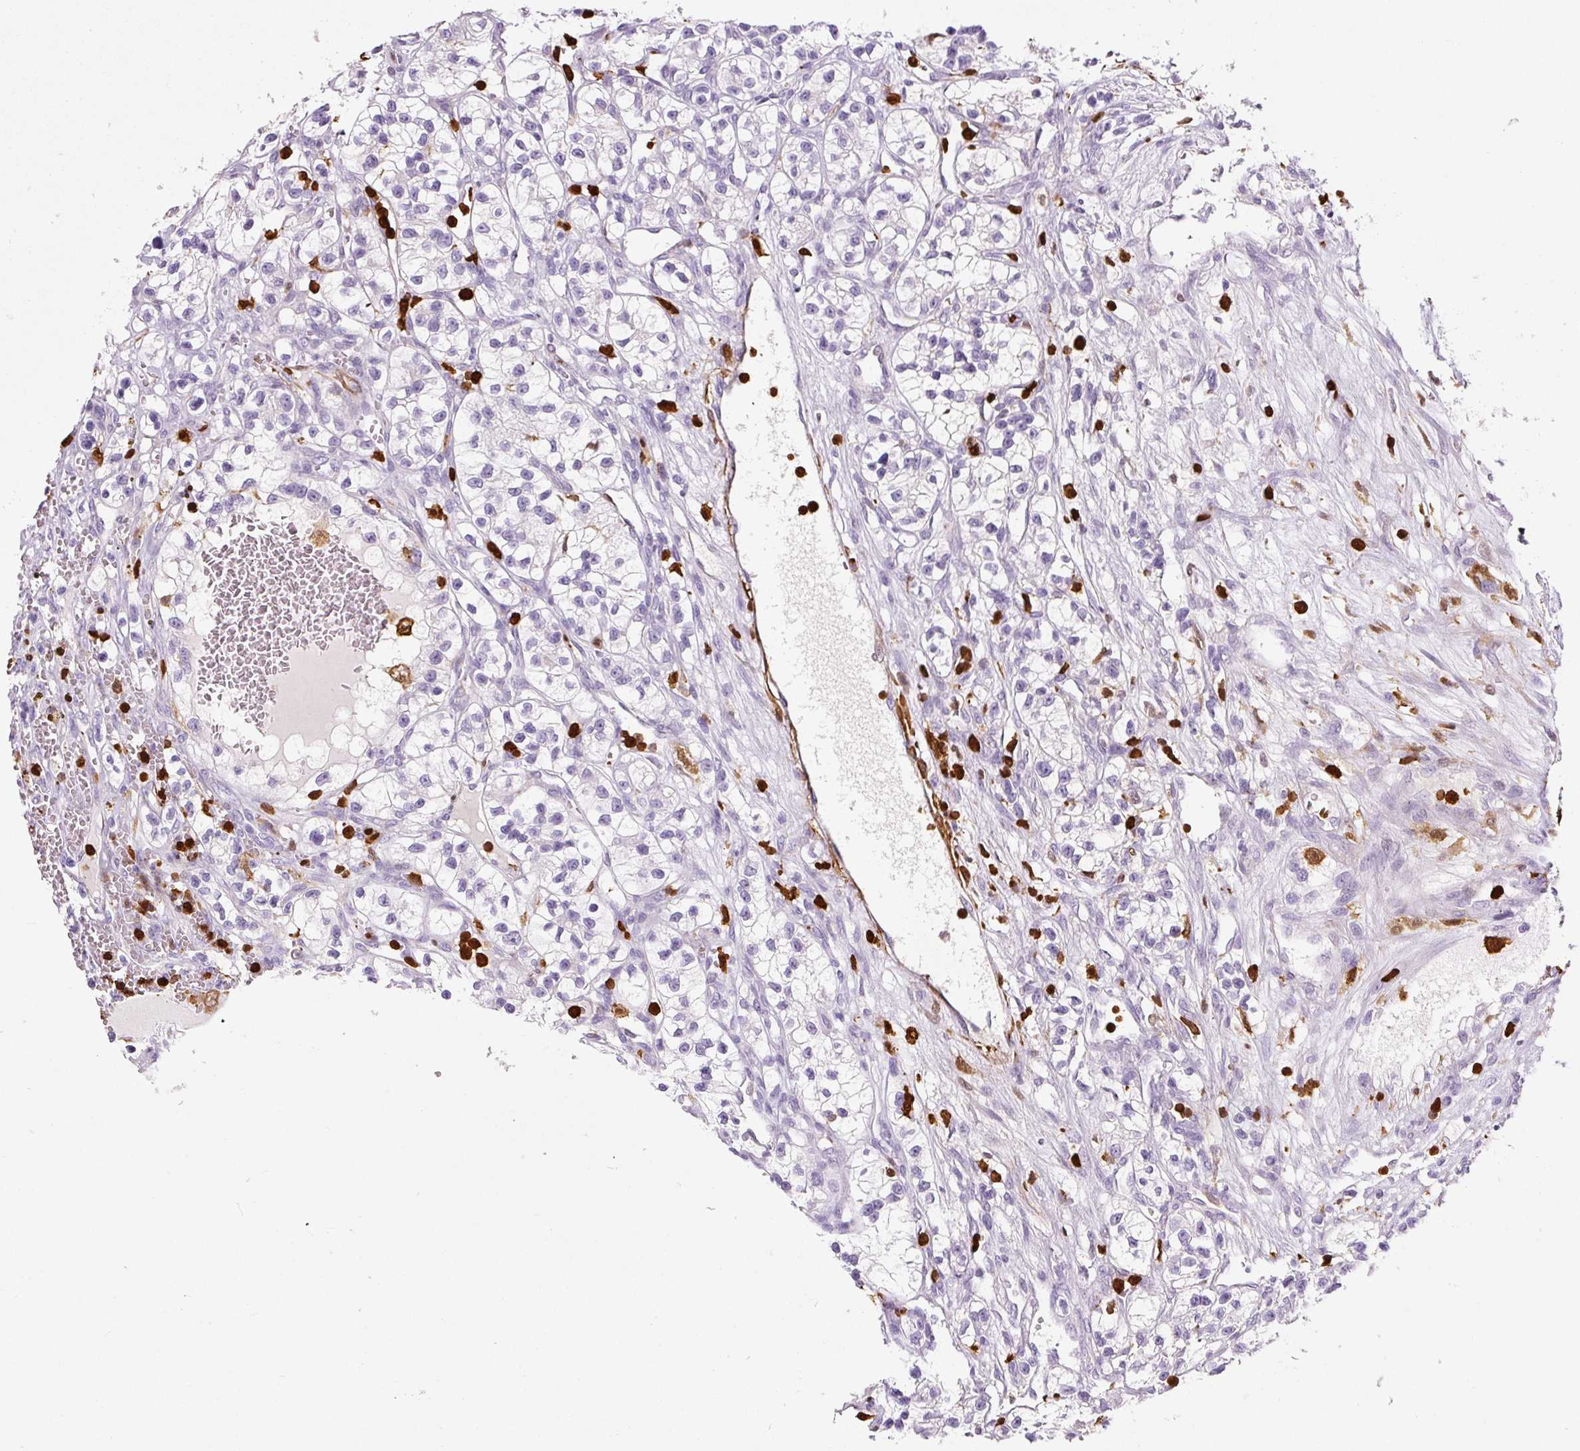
{"staining": {"intensity": "negative", "quantity": "none", "location": "none"}, "tissue": "renal cancer", "cell_type": "Tumor cells", "image_type": "cancer", "snomed": [{"axis": "morphology", "description": "Adenocarcinoma, NOS"}, {"axis": "topography", "description": "Kidney"}], "caption": "An immunohistochemistry micrograph of adenocarcinoma (renal) is shown. There is no staining in tumor cells of adenocarcinoma (renal).", "gene": "S100A4", "patient": {"sex": "female", "age": 57}}